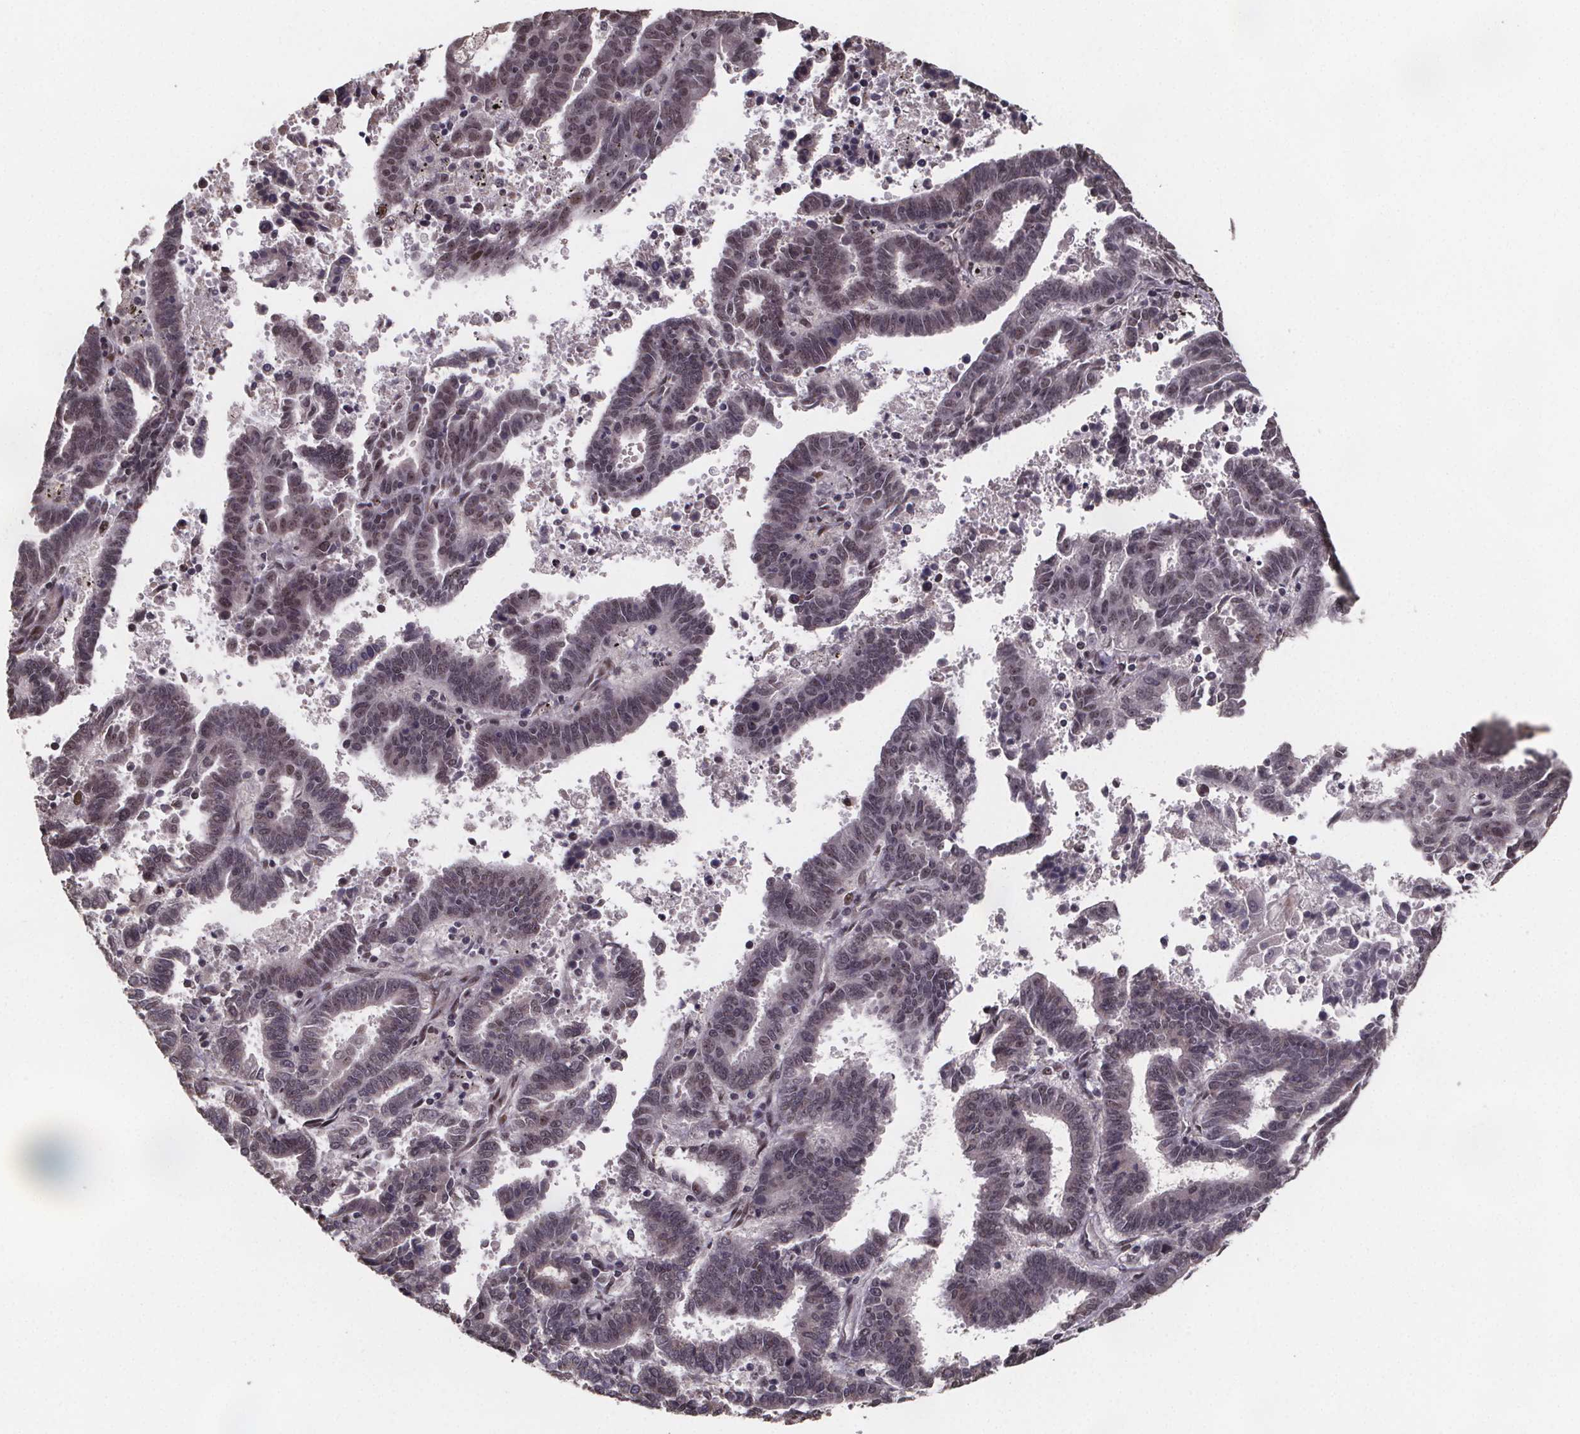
{"staining": {"intensity": "weak", "quantity": ">75%", "location": "nuclear"}, "tissue": "endometrial cancer", "cell_type": "Tumor cells", "image_type": "cancer", "snomed": [{"axis": "morphology", "description": "Adenocarcinoma, NOS"}, {"axis": "topography", "description": "Uterus"}], "caption": "The histopathology image displays a brown stain indicating the presence of a protein in the nuclear of tumor cells in endometrial adenocarcinoma. Ihc stains the protein in brown and the nuclei are stained blue.", "gene": "U2SURP", "patient": {"sex": "female", "age": 83}}